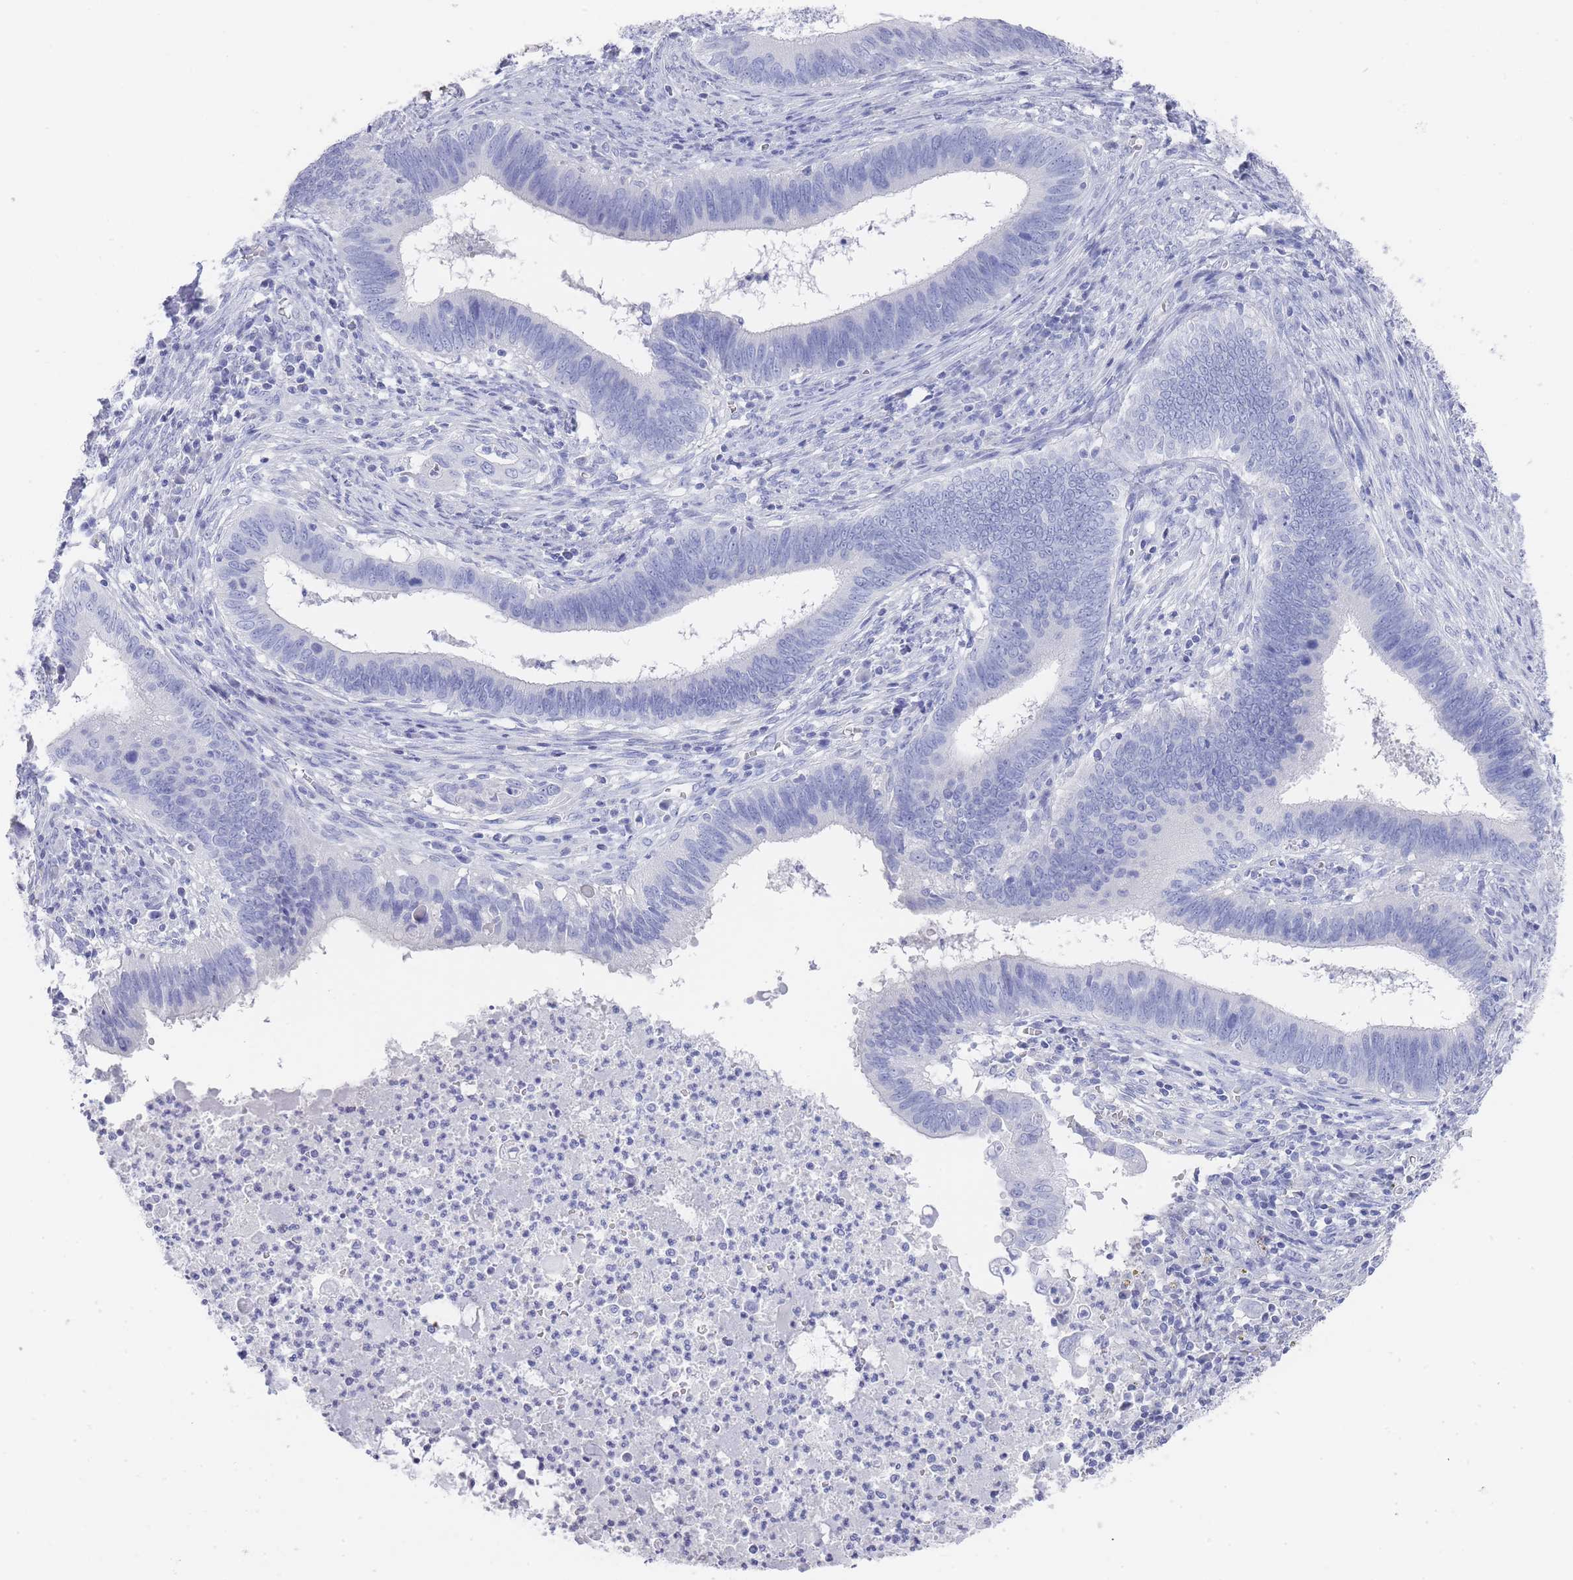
{"staining": {"intensity": "negative", "quantity": "none", "location": "none"}, "tissue": "cervical cancer", "cell_type": "Tumor cells", "image_type": "cancer", "snomed": [{"axis": "morphology", "description": "Adenocarcinoma, NOS"}, {"axis": "topography", "description": "Cervix"}], "caption": "Cervical adenocarcinoma was stained to show a protein in brown. There is no significant positivity in tumor cells.", "gene": "RAB2B", "patient": {"sex": "female", "age": 42}}